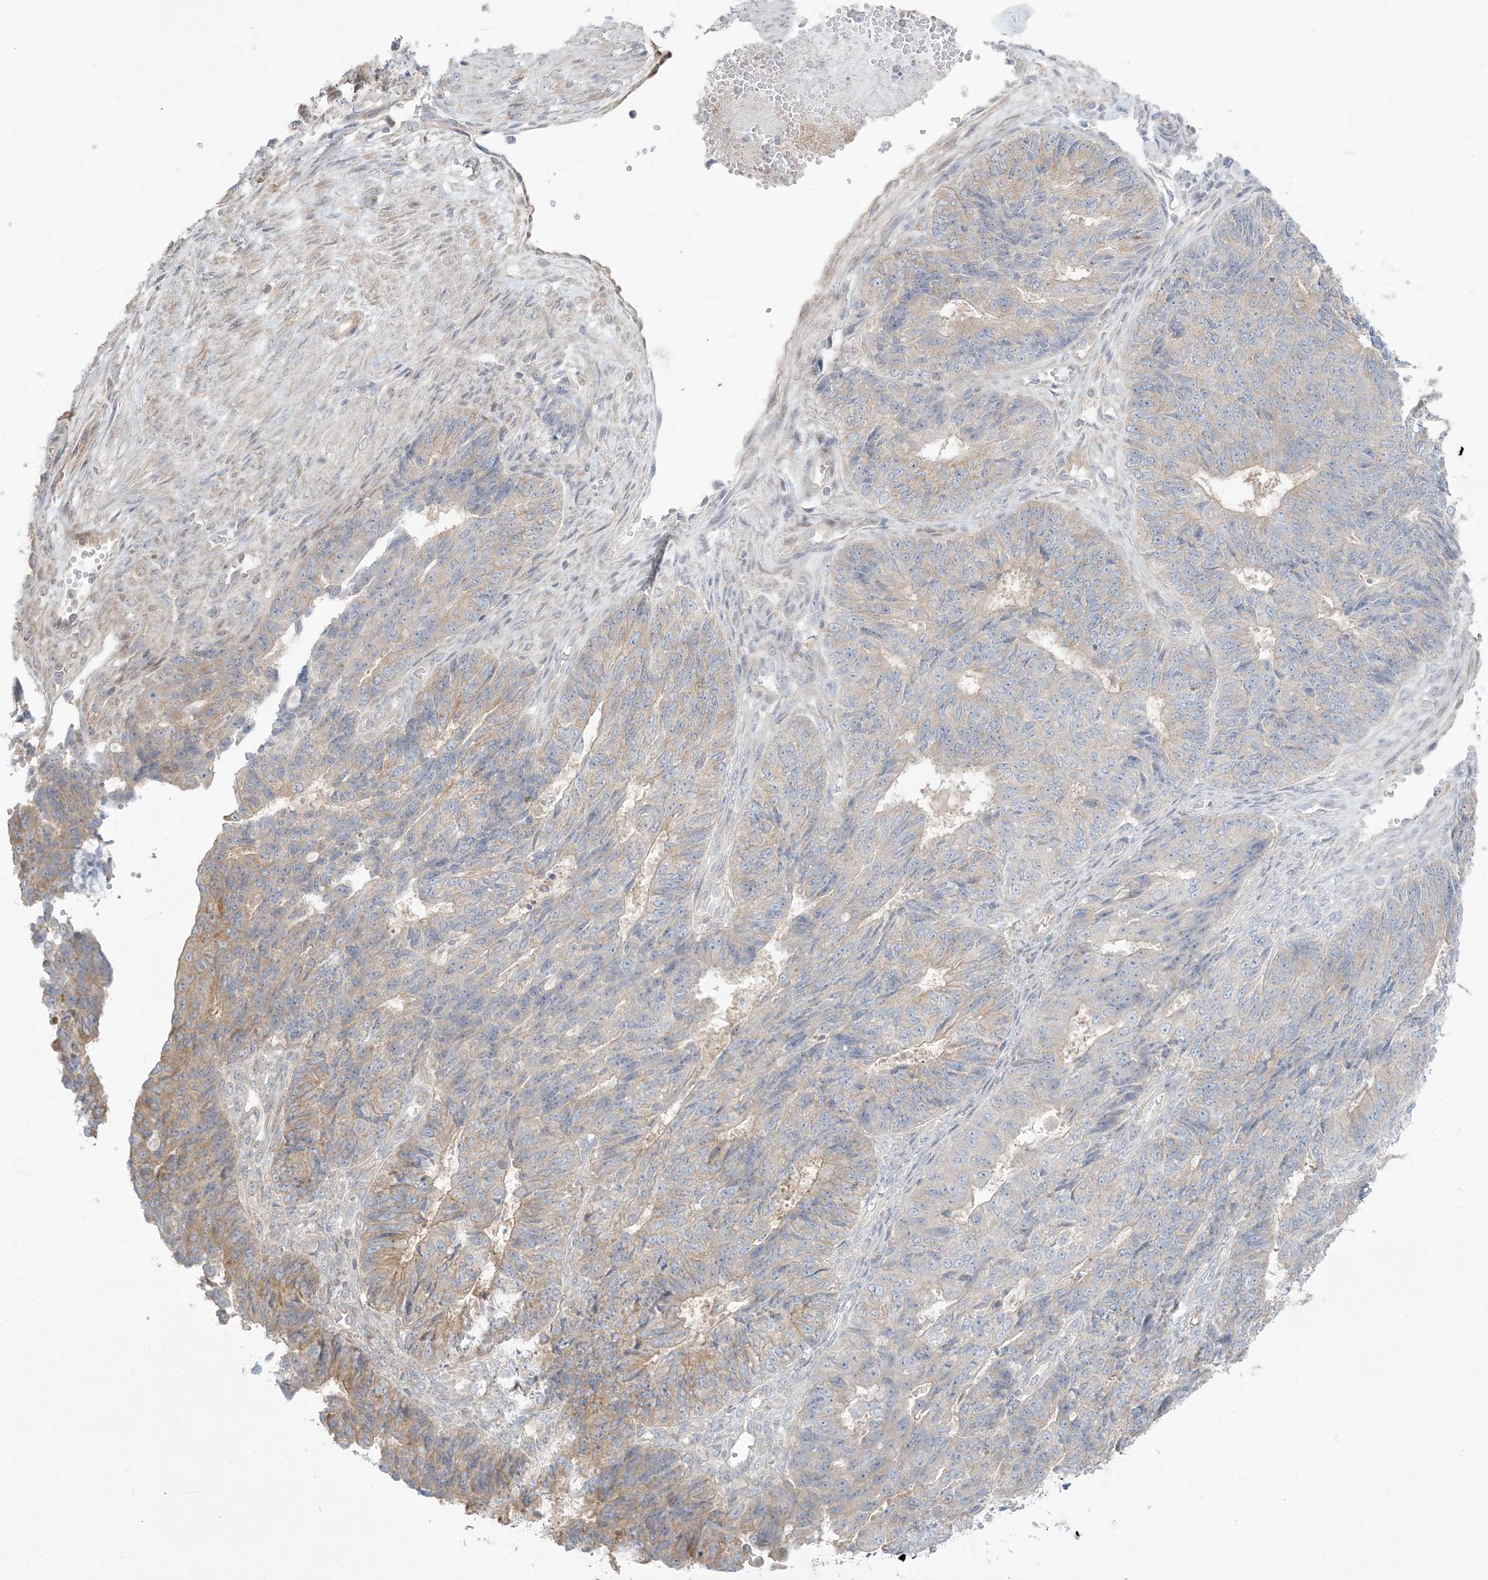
{"staining": {"intensity": "moderate", "quantity": "<25%", "location": "cytoplasmic/membranous"}, "tissue": "endometrial cancer", "cell_type": "Tumor cells", "image_type": "cancer", "snomed": [{"axis": "morphology", "description": "Adenocarcinoma, NOS"}, {"axis": "topography", "description": "Endometrium"}], "caption": "Endometrial adenocarcinoma was stained to show a protein in brown. There is low levels of moderate cytoplasmic/membranous positivity in about <25% of tumor cells.", "gene": "ZC3H6", "patient": {"sex": "female", "age": 32}}